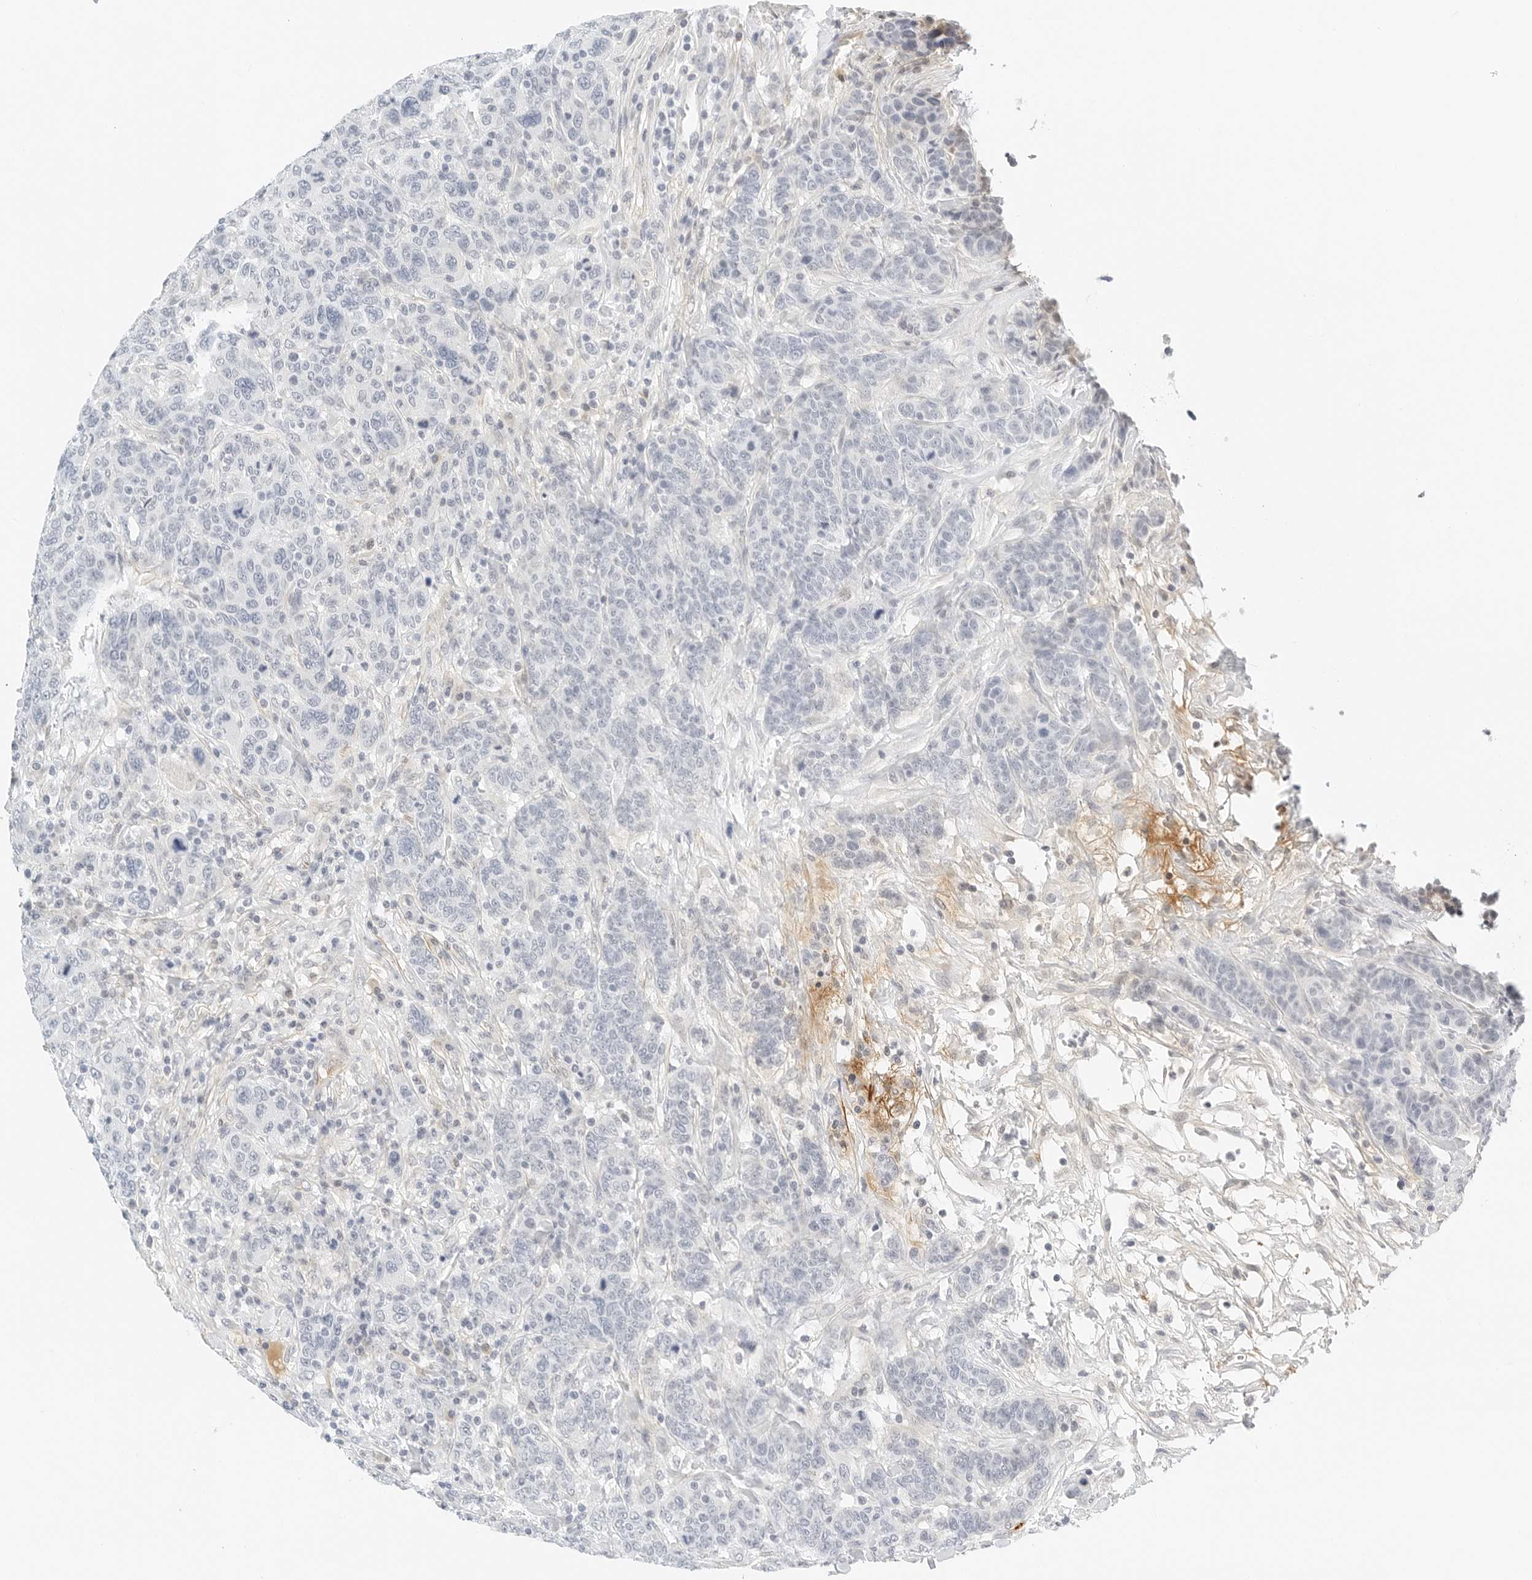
{"staining": {"intensity": "negative", "quantity": "none", "location": "none"}, "tissue": "breast cancer", "cell_type": "Tumor cells", "image_type": "cancer", "snomed": [{"axis": "morphology", "description": "Duct carcinoma"}, {"axis": "topography", "description": "Breast"}], "caption": "Invasive ductal carcinoma (breast) was stained to show a protein in brown. There is no significant expression in tumor cells.", "gene": "PKDCC", "patient": {"sex": "female", "age": 37}}